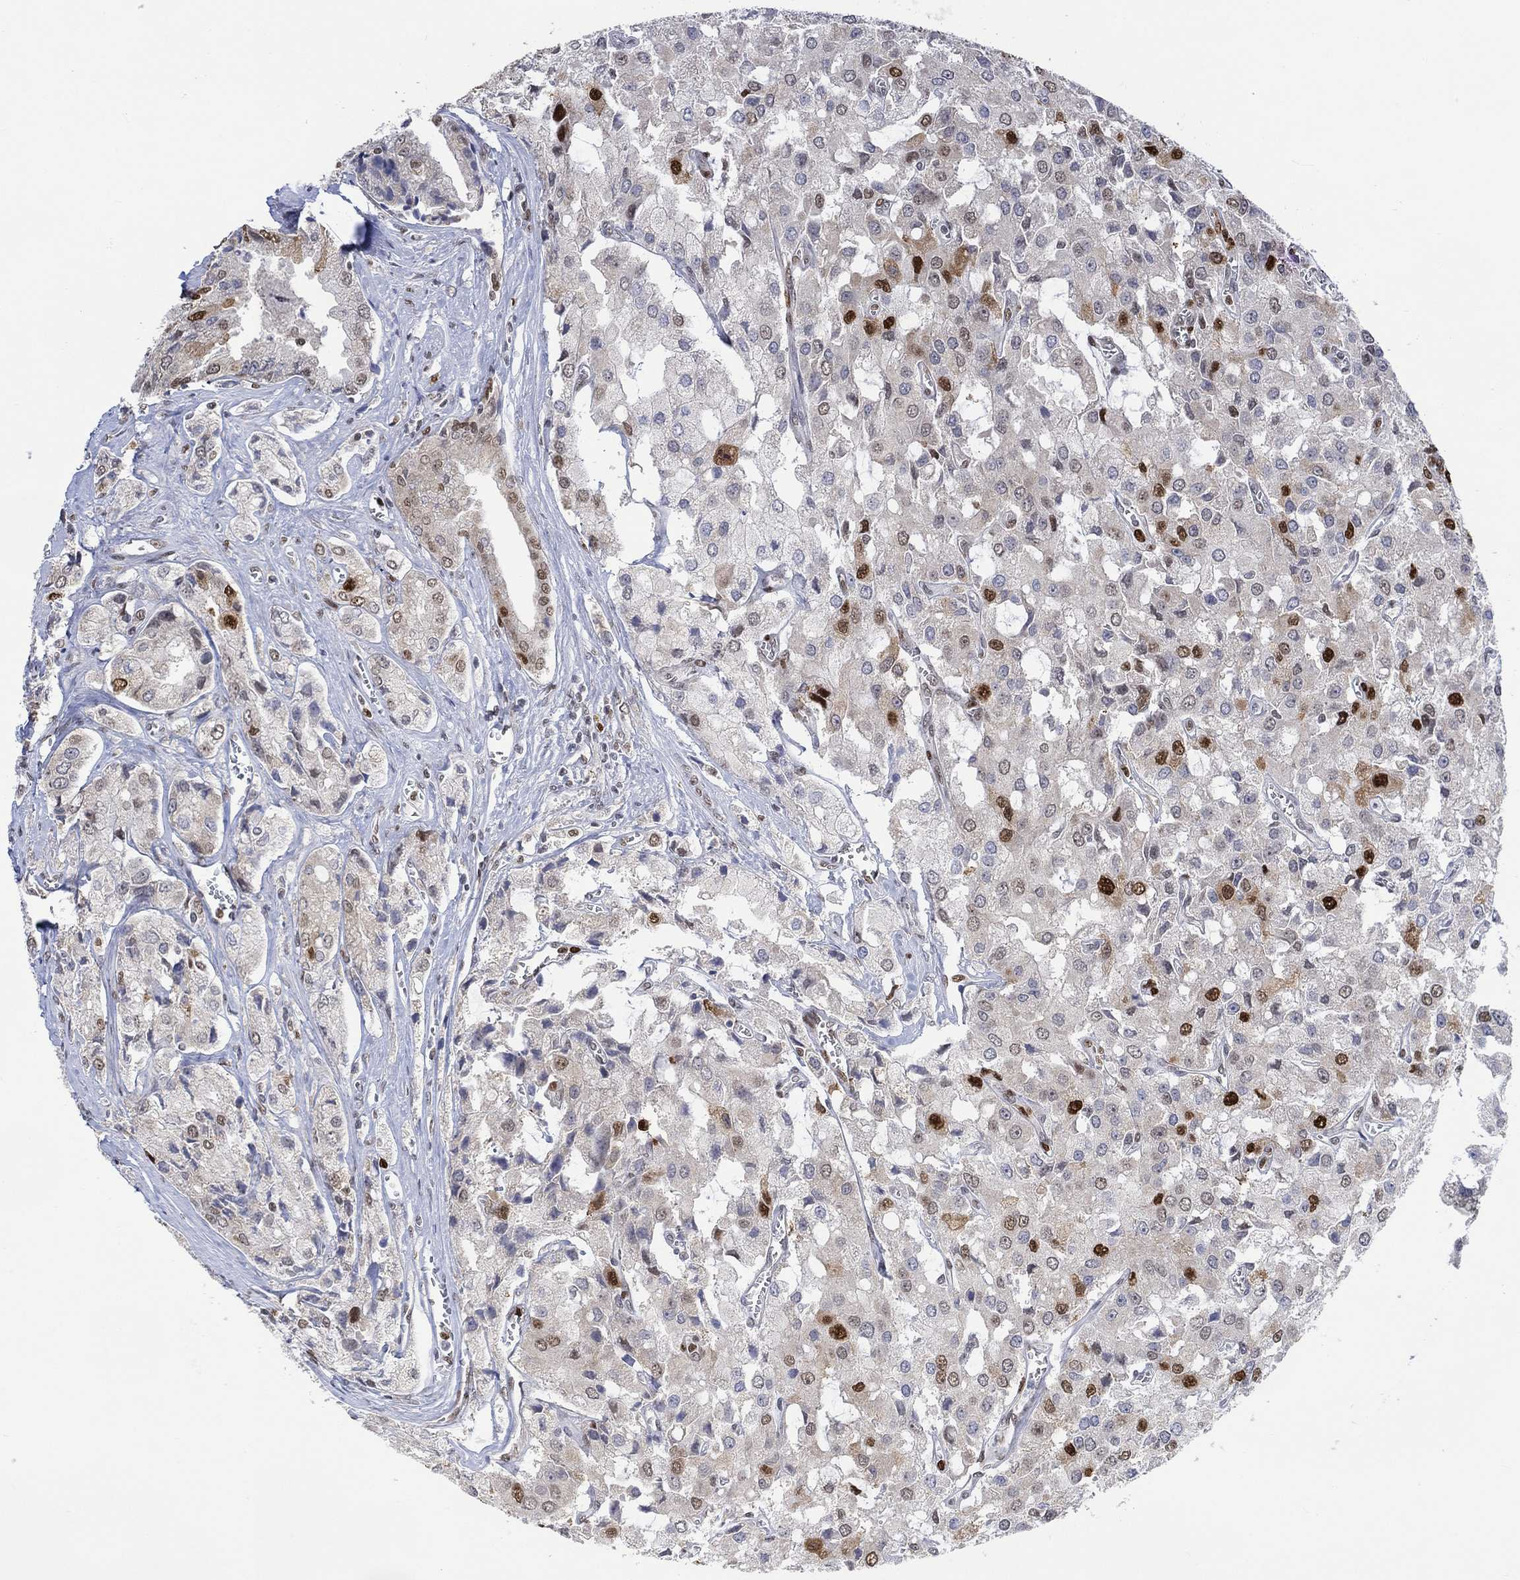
{"staining": {"intensity": "strong", "quantity": "<25%", "location": "nuclear"}, "tissue": "prostate cancer", "cell_type": "Tumor cells", "image_type": "cancer", "snomed": [{"axis": "morphology", "description": "Adenocarcinoma, NOS"}, {"axis": "topography", "description": "Prostate and seminal vesicle, NOS"}, {"axis": "topography", "description": "Prostate"}], "caption": "A high-resolution photomicrograph shows immunohistochemistry (IHC) staining of adenocarcinoma (prostate), which reveals strong nuclear staining in approximately <25% of tumor cells.", "gene": "RAD54L2", "patient": {"sex": "male", "age": 67}}